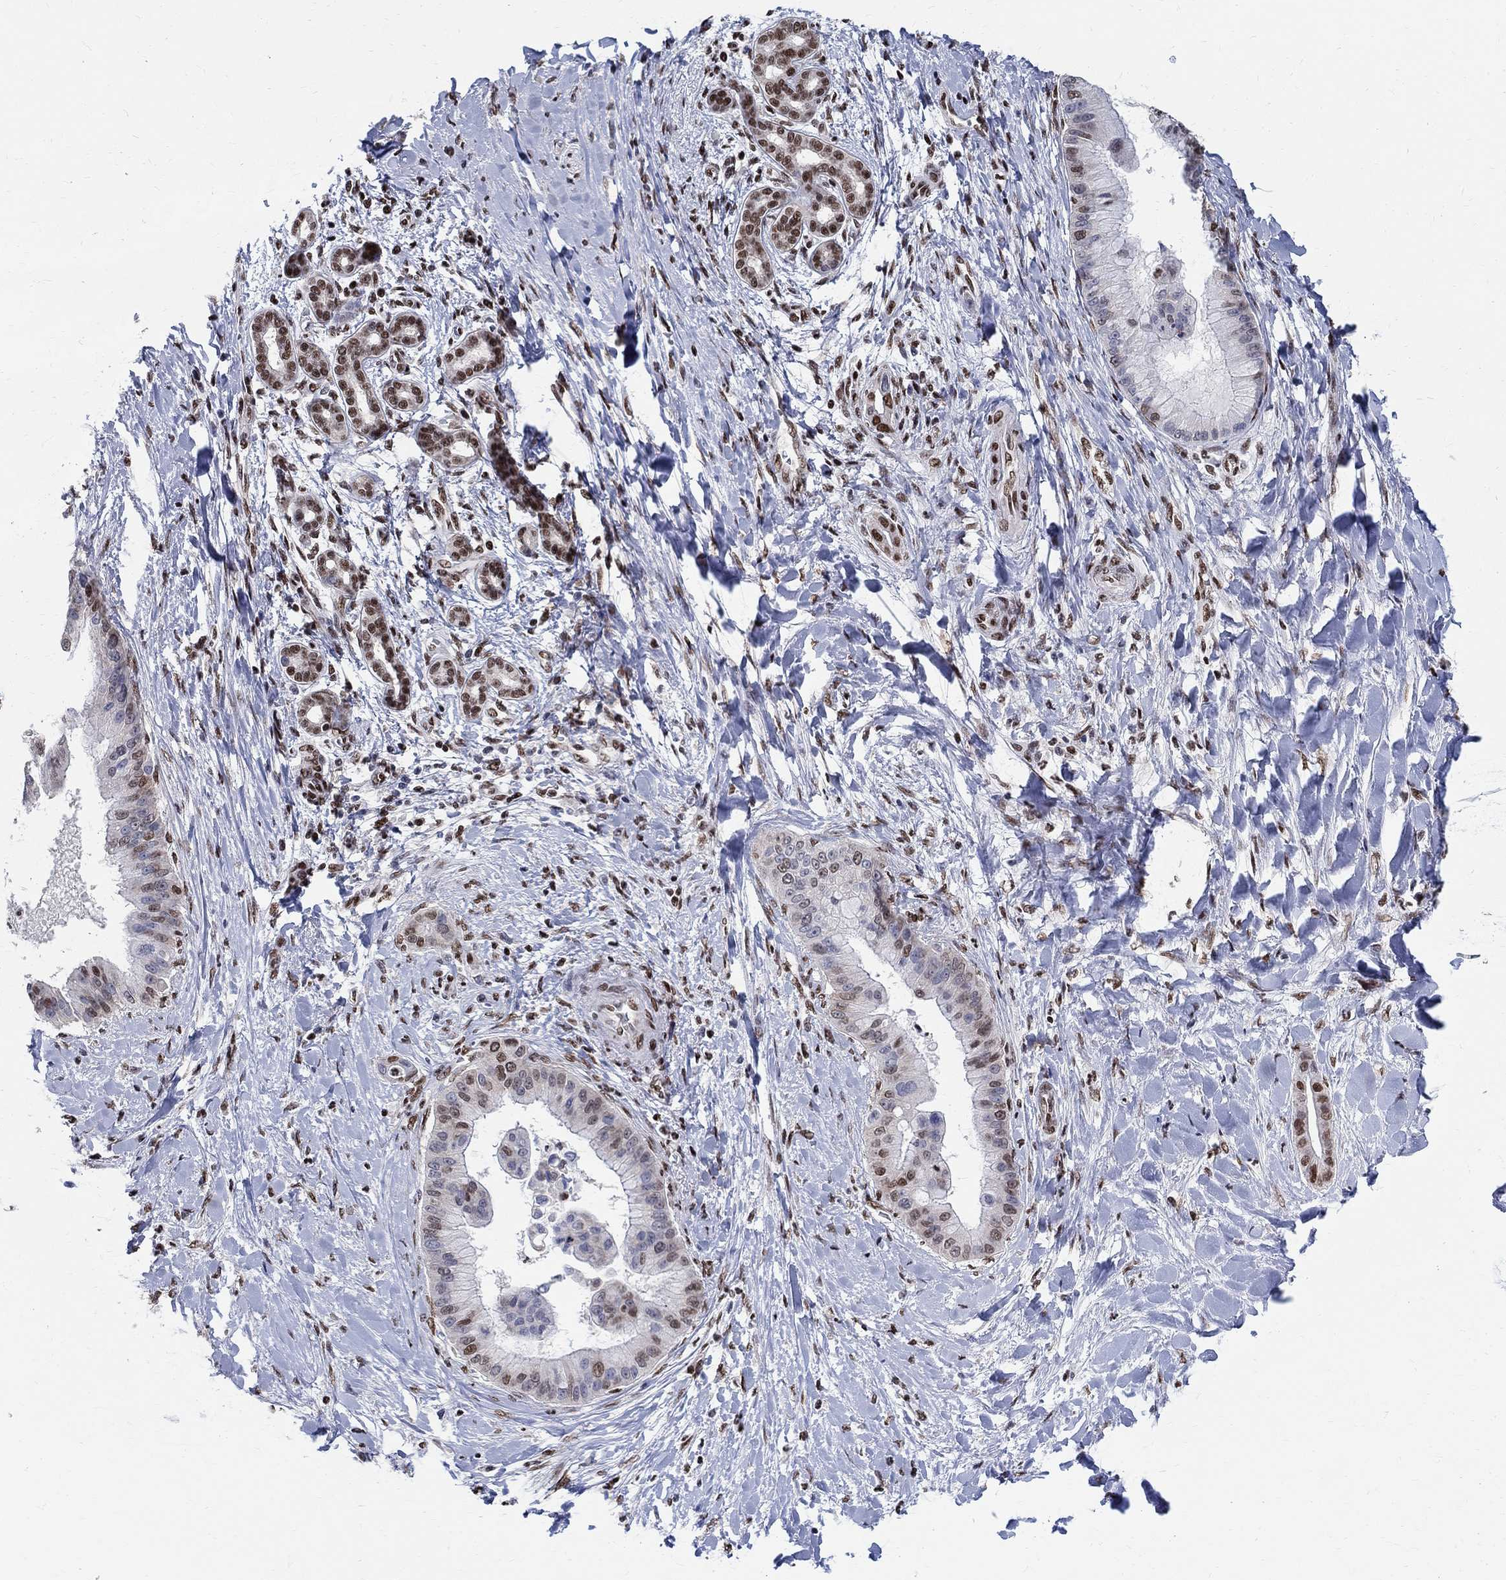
{"staining": {"intensity": "moderate", "quantity": "25%-75%", "location": "nuclear"}, "tissue": "liver cancer", "cell_type": "Tumor cells", "image_type": "cancer", "snomed": [{"axis": "morphology", "description": "Cholangiocarcinoma"}, {"axis": "topography", "description": "Liver"}], "caption": "A histopathology image showing moderate nuclear staining in approximately 25%-75% of tumor cells in liver cholangiocarcinoma, as visualized by brown immunohistochemical staining.", "gene": "FBXO16", "patient": {"sex": "female", "age": 54}}